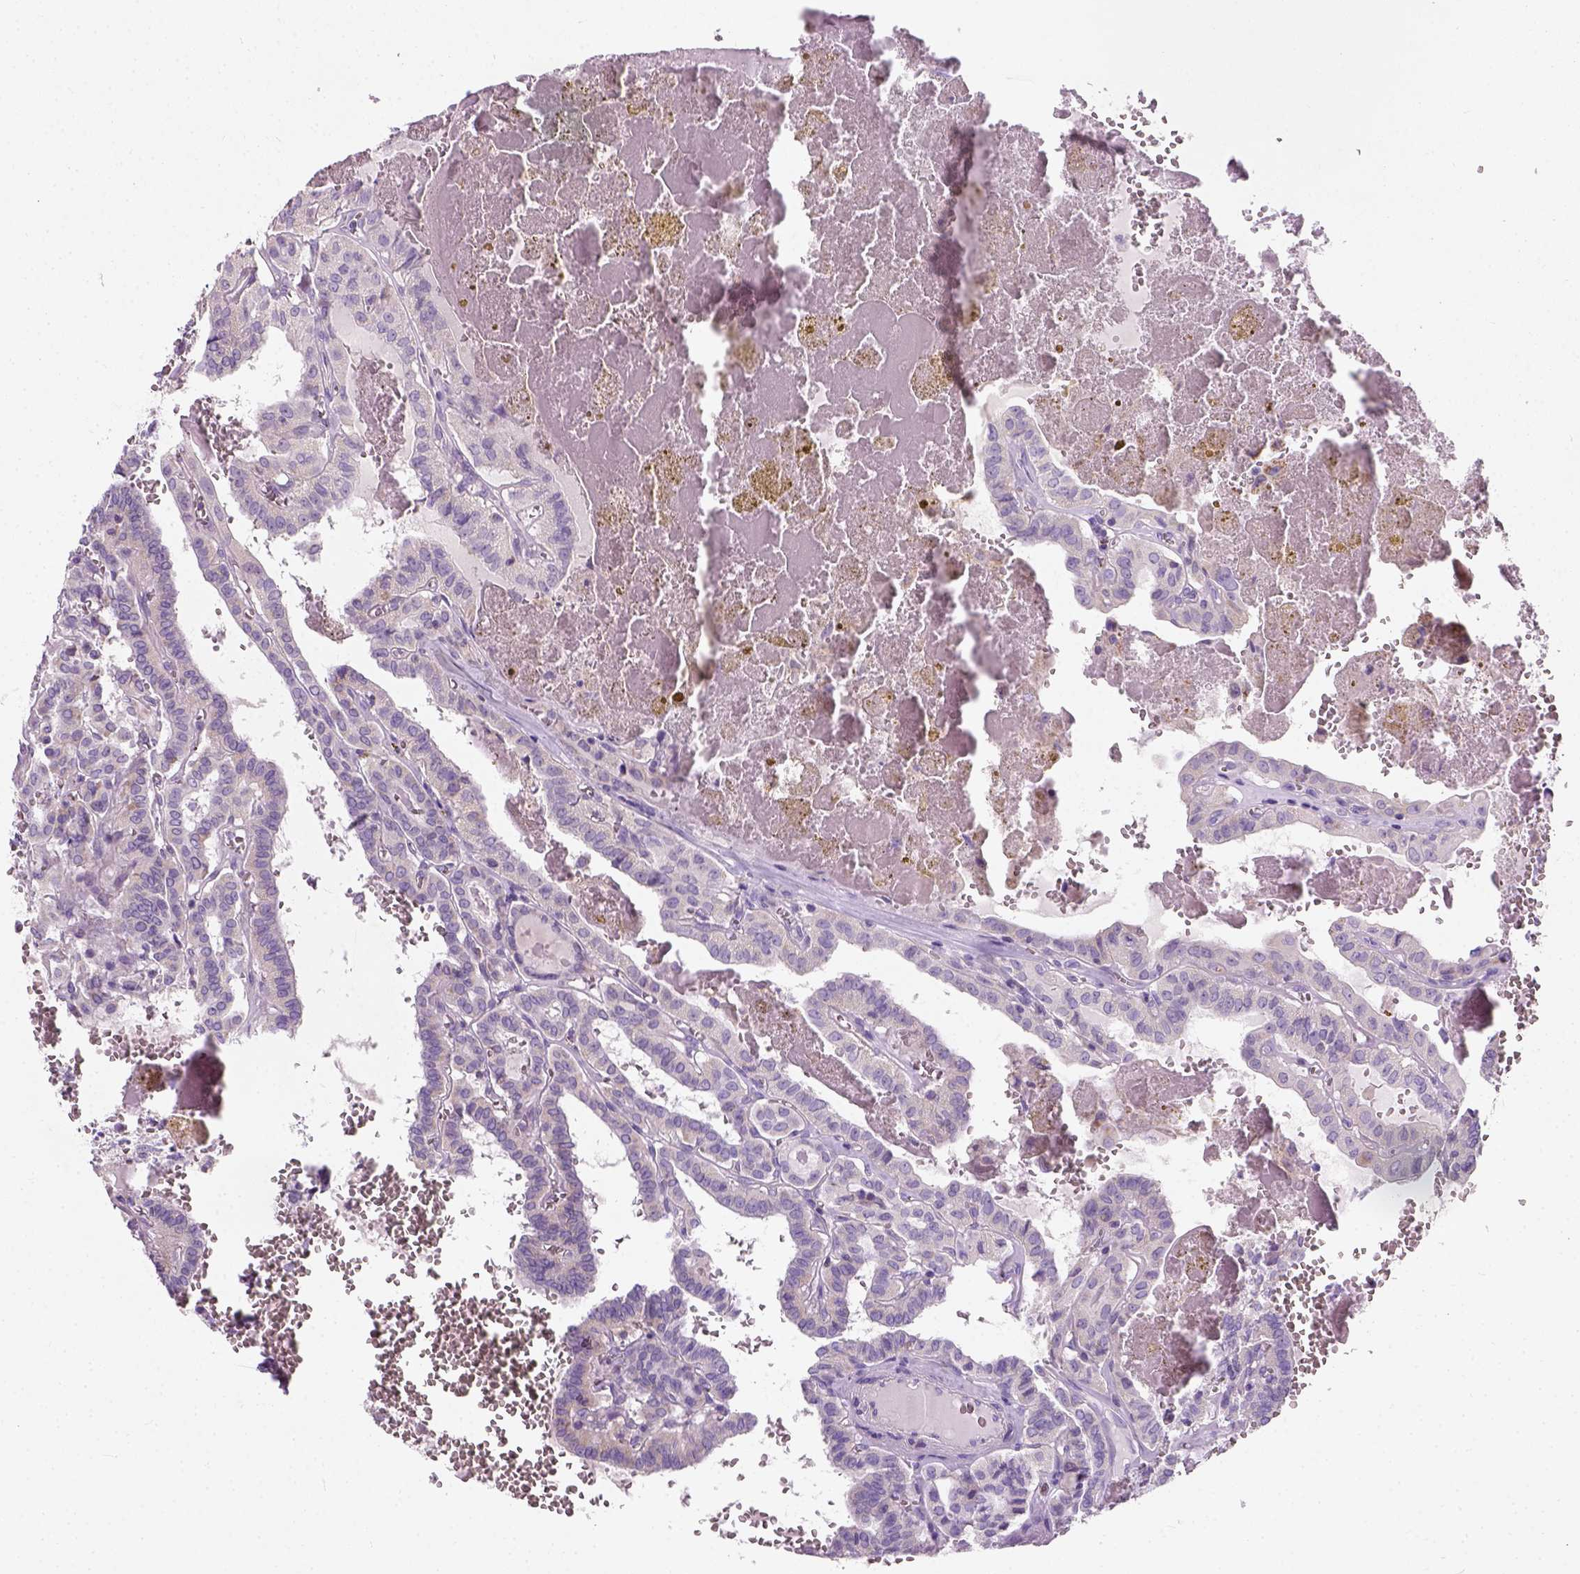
{"staining": {"intensity": "negative", "quantity": "none", "location": "none"}, "tissue": "thyroid cancer", "cell_type": "Tumor cells", "image_type": "cancer", "snomed": [{"axis": "morphology", "description": "Papillary adenocarcinoma, NOS"}, {"axis": "topography", "description": "Thyroid gland"}], "caption": "Papillary adenocarcinoma (thyroid) was stained to show a protein in brown. There is no significant positivity in tumor cells.", "gene": "CHODL", "patient": {"sex": "female", "age": 21}}